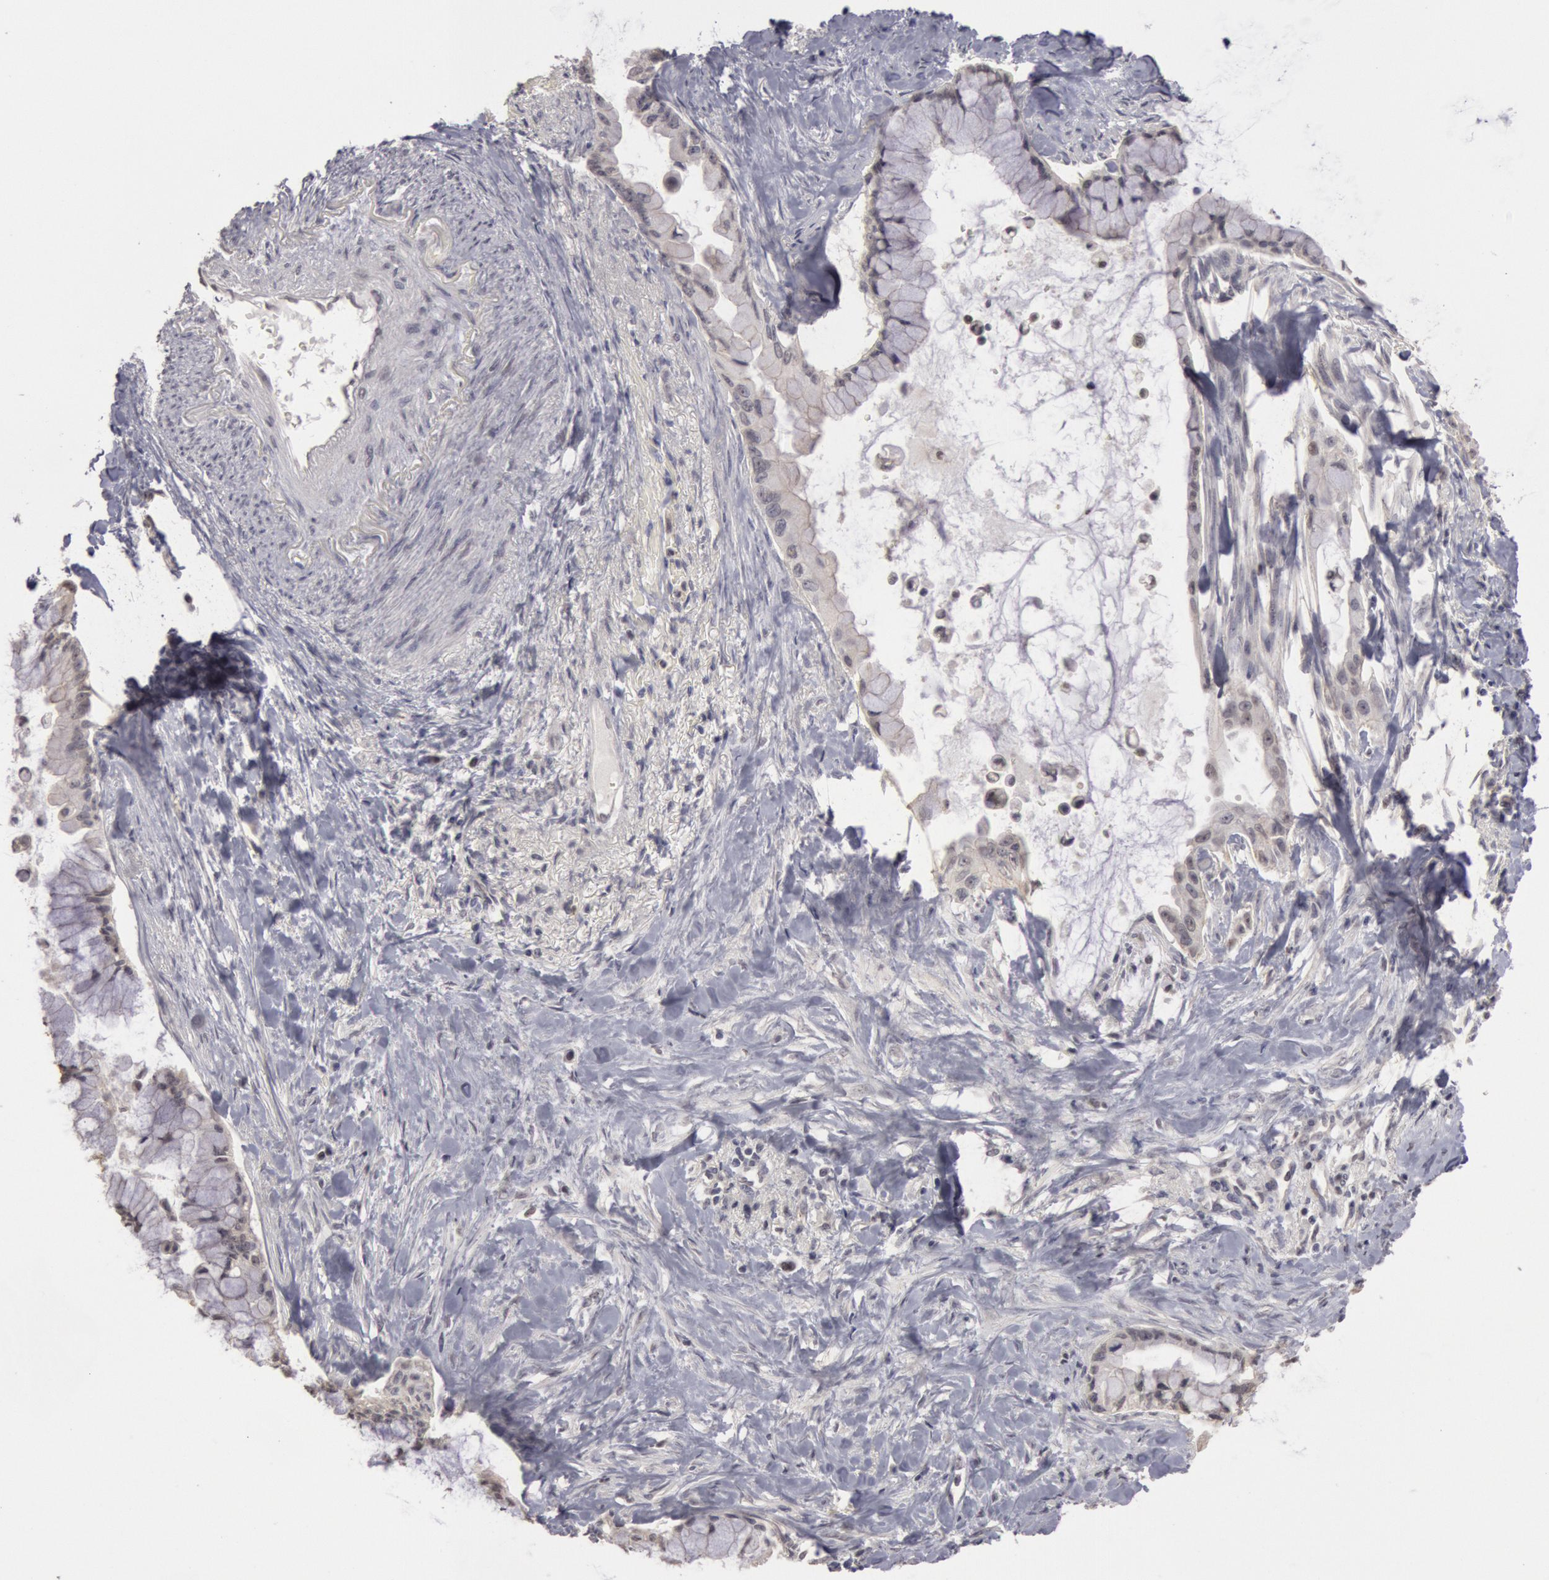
{"staining": {"intensity": "negative", "quantity": "none", "location": "none"}, "tissue": "pancreatic cancer", "cell_type": "Tumor cells", "image_type": "cancer", "snomed": [{"axis": "morphology", "description": "Adenocarcinoma, NOS"}, {"axis": "topography", "description": "Pancreas"}], "caption": "Protein analysis of adenocarcinoma (pancreatic) shows no significant staining in tumor cells. (Immunohistochemistry, brightfield microscopy, high magnification).", "gene": "RIMBP3C", "patient": {"sex": "male", "age": 59}}